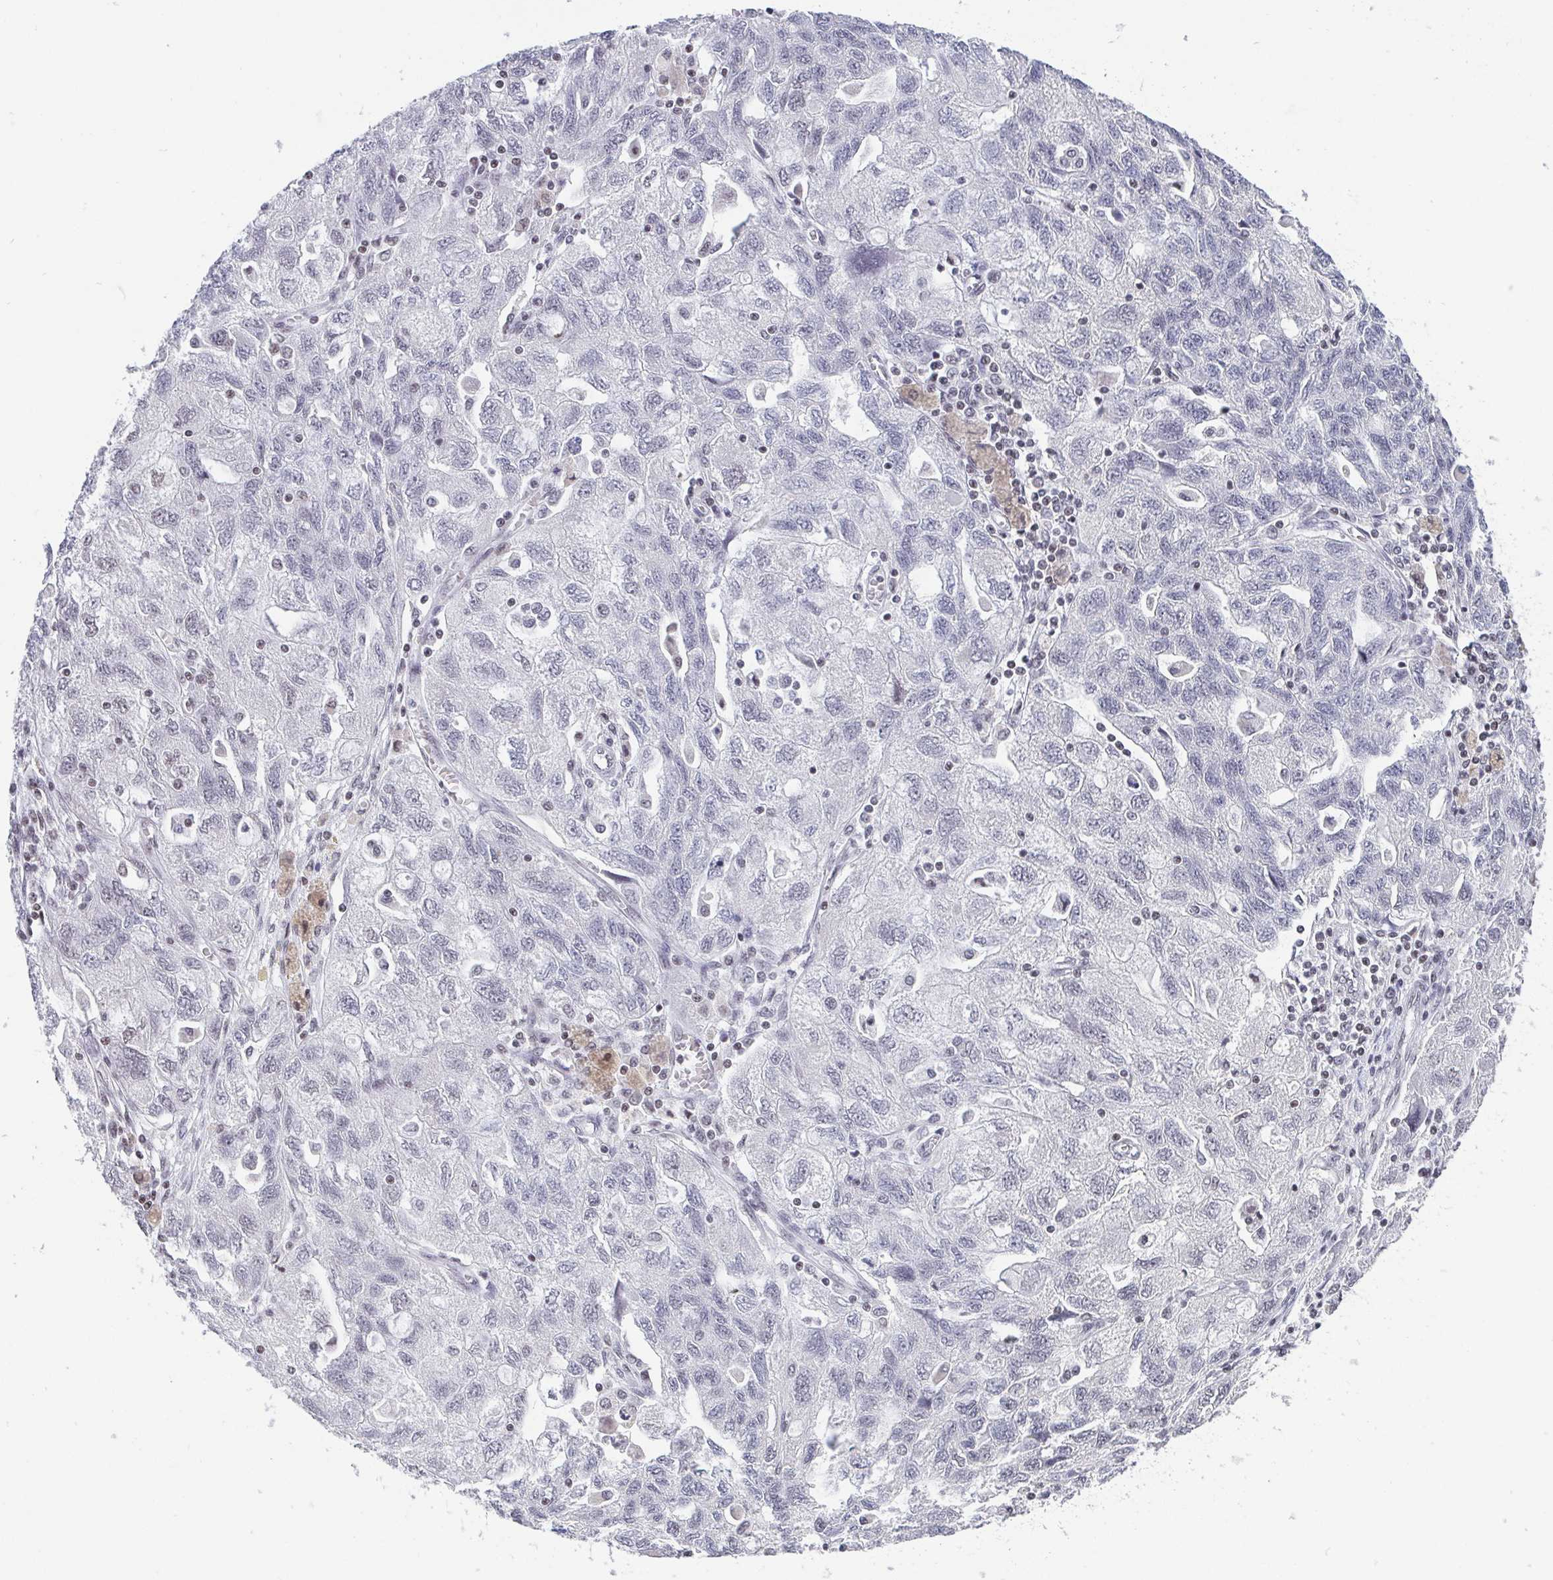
{"staining": {"intensity": "weak", "quantity": "<25%", "location": "nuclear"}, "tissue": "ovarian cancer", "cell_type": "Tumor cells", "image_type": "cancer", "snomed": [{"axis": "morphology", "description": "Carcinoma, NOS"}, {"axis": "morphology", "description": "Cystadenocarcinoma, serous, NOS"}, {"axis": "topography", "description": "Ovary"}], "caption": "Micrograph shows no significant protein staining in tumor cells of ovarian cancer.", "gene": "CTCF", "patient": {"sex": "female", "age": 69}}